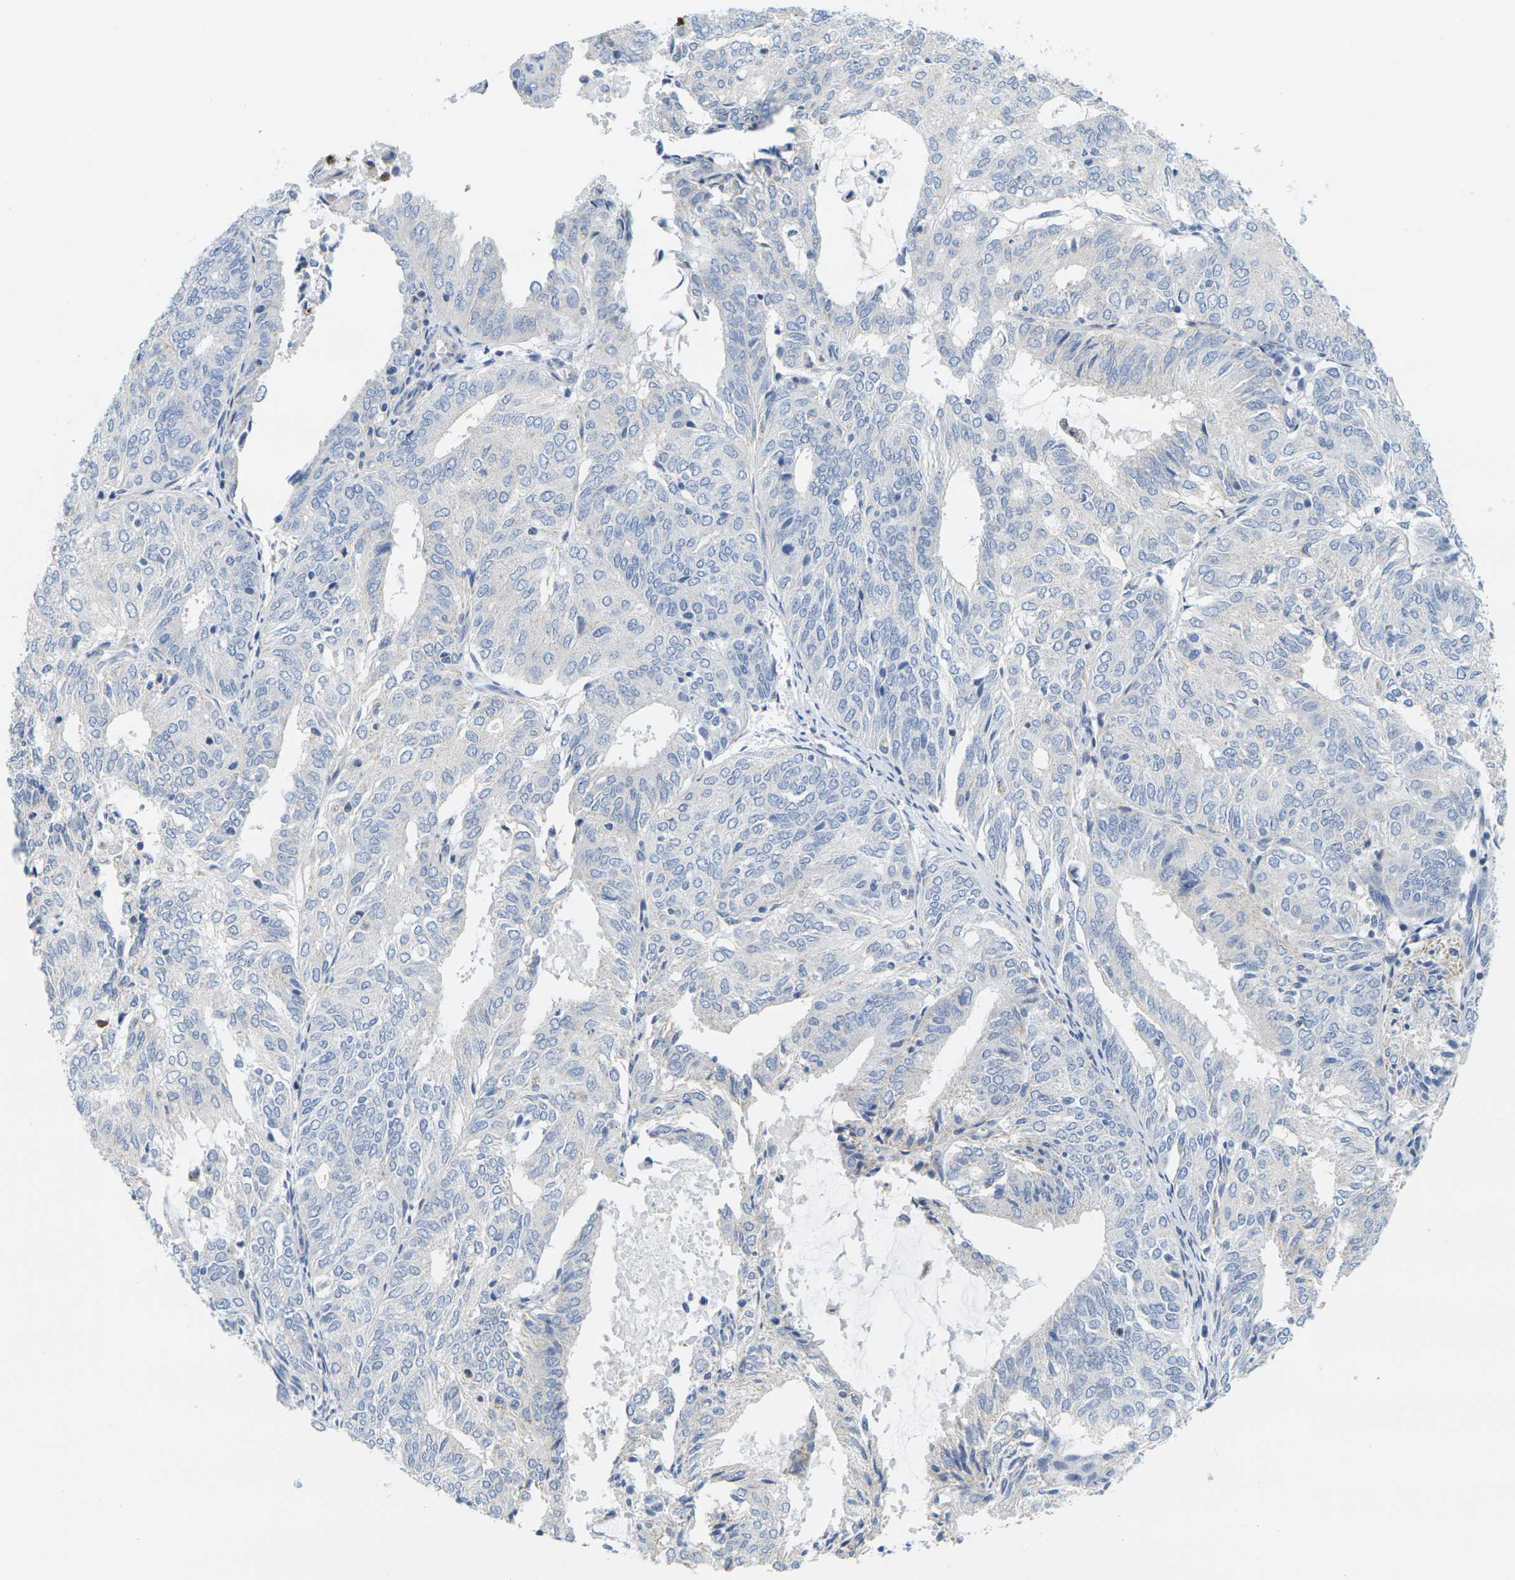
{"staining": {"intensity": "negative", "quantity": "none", "location": "none"}, "tissue": "endometrial cancer", "cell_type": "Tumor cells", "image_type": "cancer", "snomed": [{"axis": "morphology", "description": "Adenocarcinoma, NOS"}, {"axis": "topography", "description": "Uterus"}], "caption": "DAB (3,3'-diaminobenzidine) immunohistochemical staining of human endometrial adenocarcinoma shows no significant staining in tumor cells. (DAB IHC, high magnification).", "gene": "KLK5", "patient": {"sex": "female", "age": 60}}